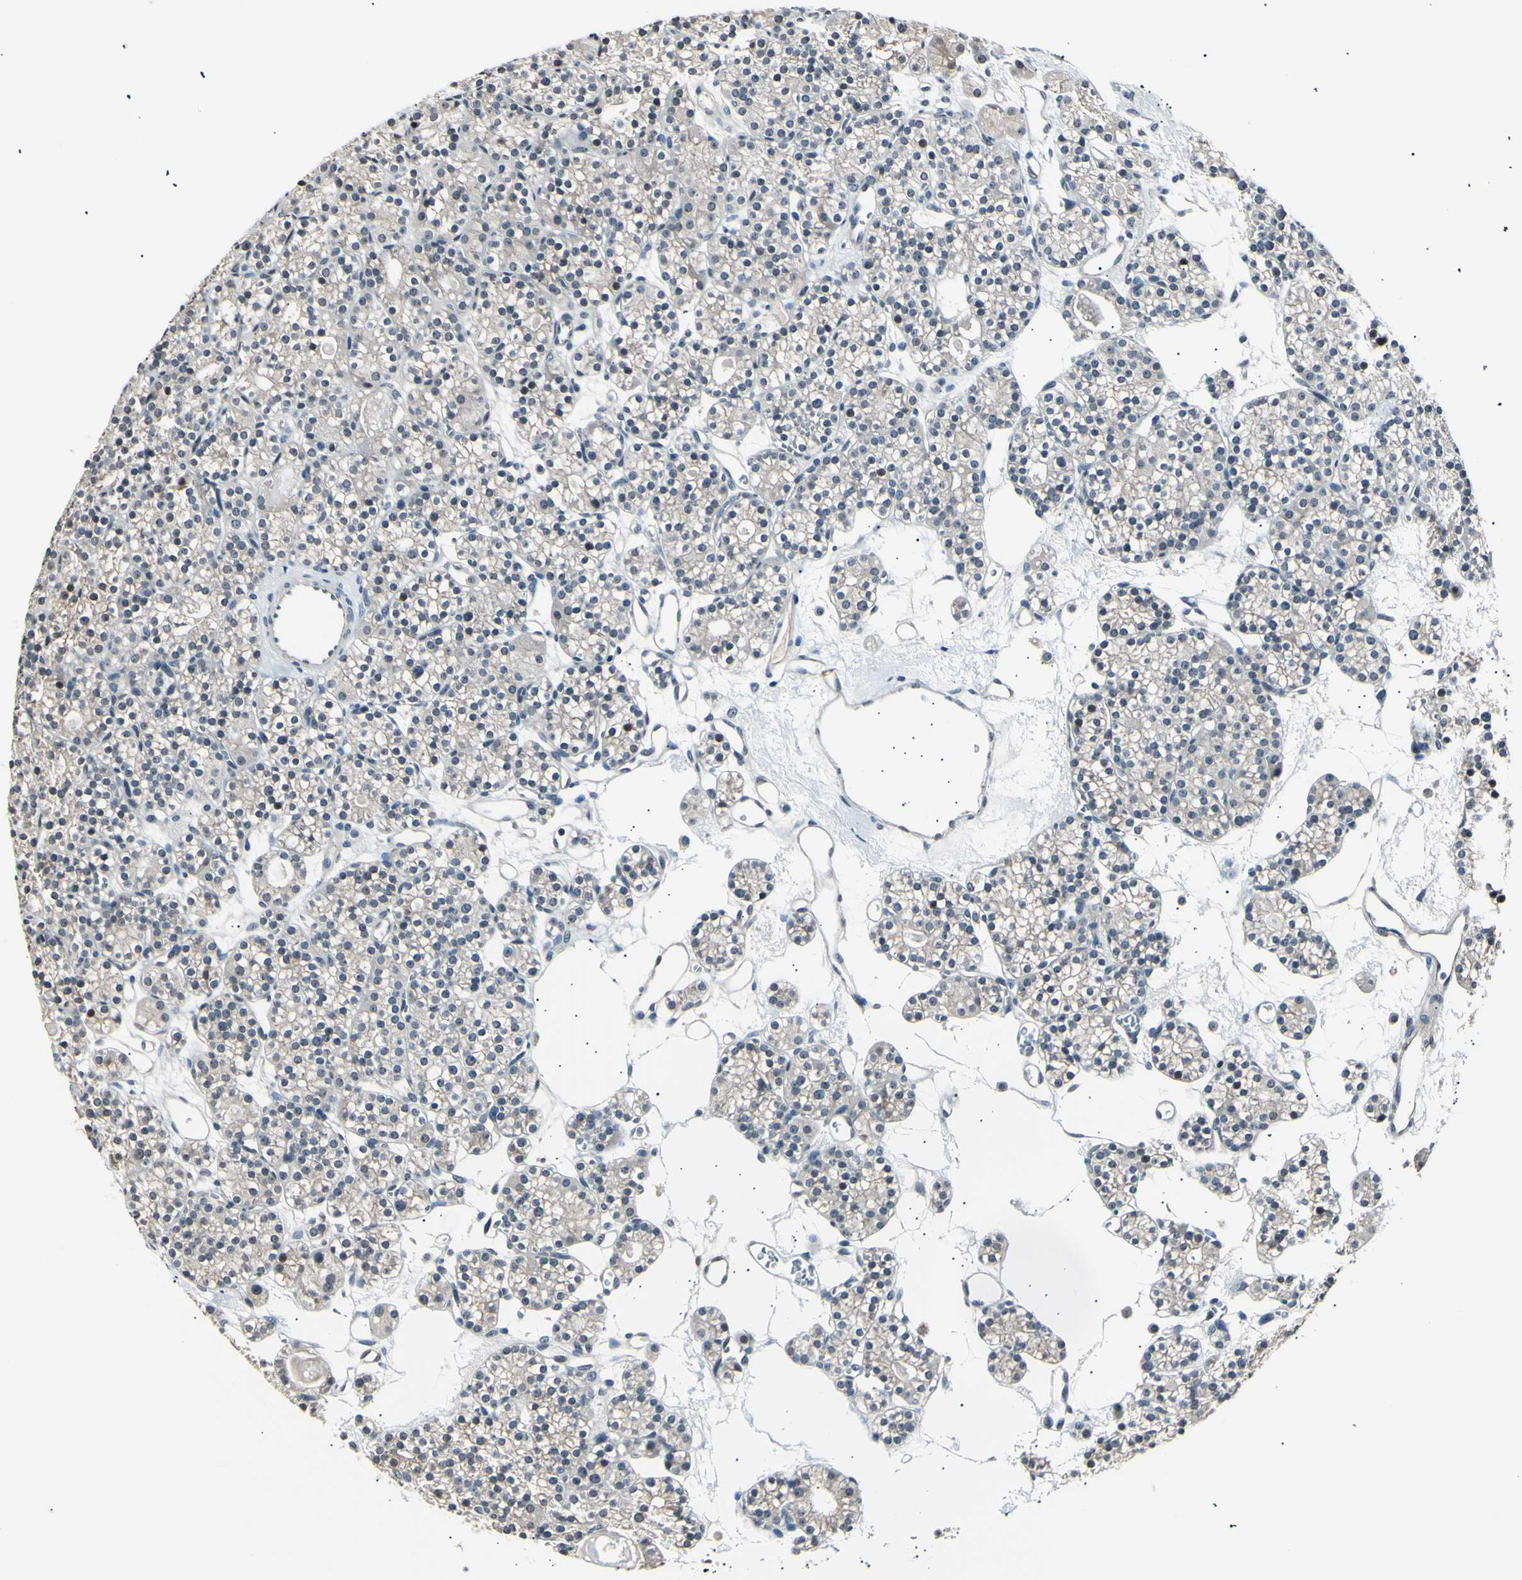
{"staining": {"intensity": "negative", "quantity": "none", "location": "none"}, "tissue": "parathyroid gland", "cell_type": "Glandular cells", "image_type": "normal", "snomed": [{"axis": "morphology", "description": "Normal tissue, NOS"}, {"axis": "topography", "description": "Parathyroid gland"}], "caption": "DAB (3,3'-diaminobenzidine) immunohistochemical staining of normal human parathyroid gland shows no significant positivity in glandular cells.", "gene": "AK1", "patient": {"sex": "female", "age": 64}}